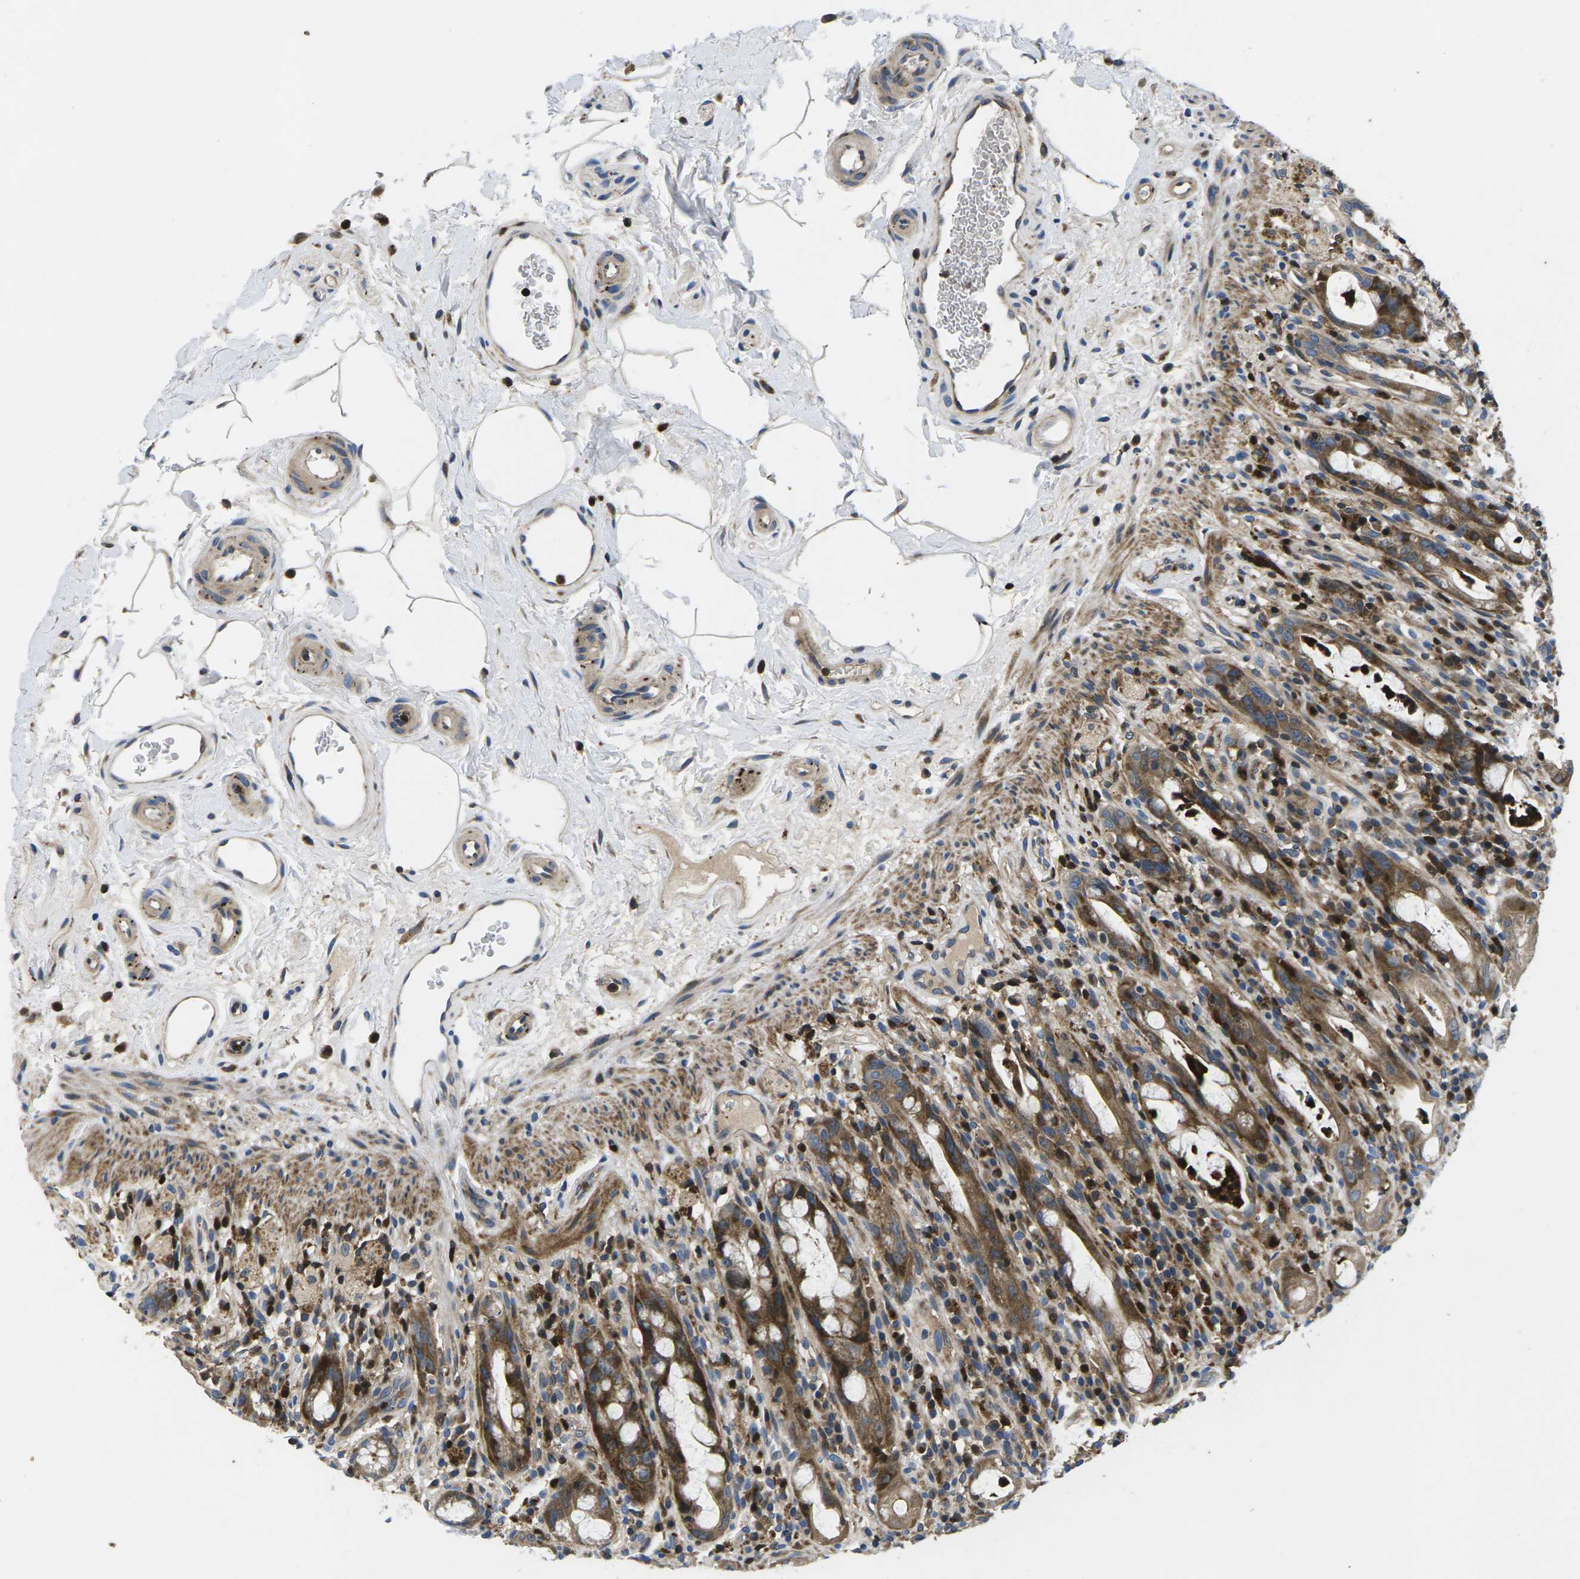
{"staining": {"intensity": "strong", "quantity": ">75%", "location": "cytoplasmic/membranous"}, "tissue": "rectum", "cell_type": "Glandular cells", "image_type": "normal", "snomed": [{"axis": "morphology", "description": "Normal tissue, NOS"}, {"axis": "topography", "description": "Rectum"}], "caption": "Glandular cells show high levels of strong cytoplasmic/membranous positivity in about >75% of cells in normal rectum. (brown staining indicates protein expression, while blue staining denotes nuclei).", "gene": "PLCE1", "patient": {"sex": "male", "age": 44}}